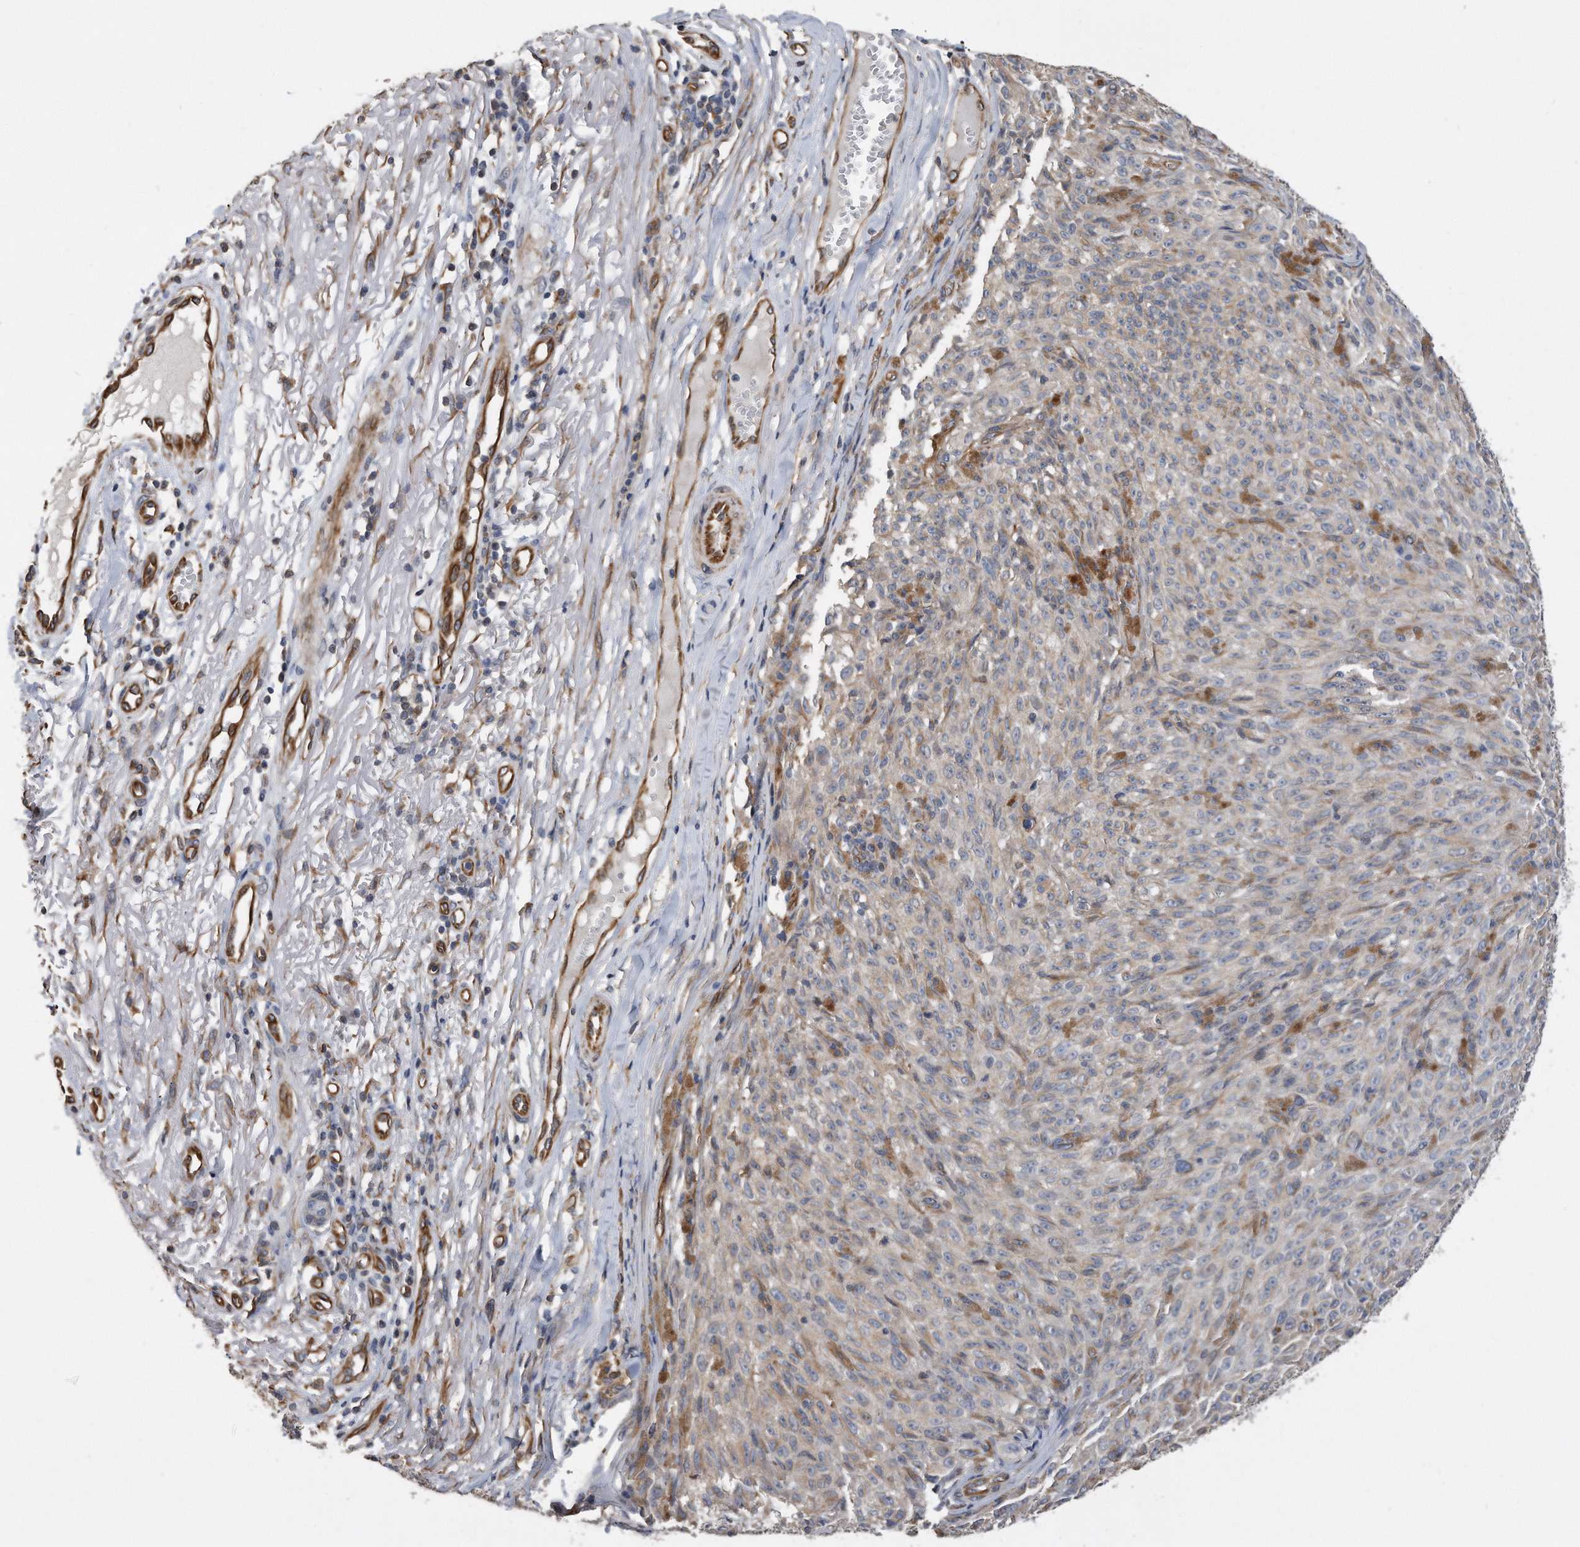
{"staining": {"intensity": "negative", "quantity": "none", "location": "none"}, "tissue": "melanoma", "cell_type": "Tumor cells", "image_type": "cancer", "snomed": [{"axis": "morphology", "description": "Malignant melanoma, NOS"}, {"axis": "topography", "description": "Skin"}], "caption": "Malignant melanoma was stained to show a protein in brown. There is no significant positivity in tumor cells.", "gene": "GPC1", "patient": {"sex": "female", "age": 82}}